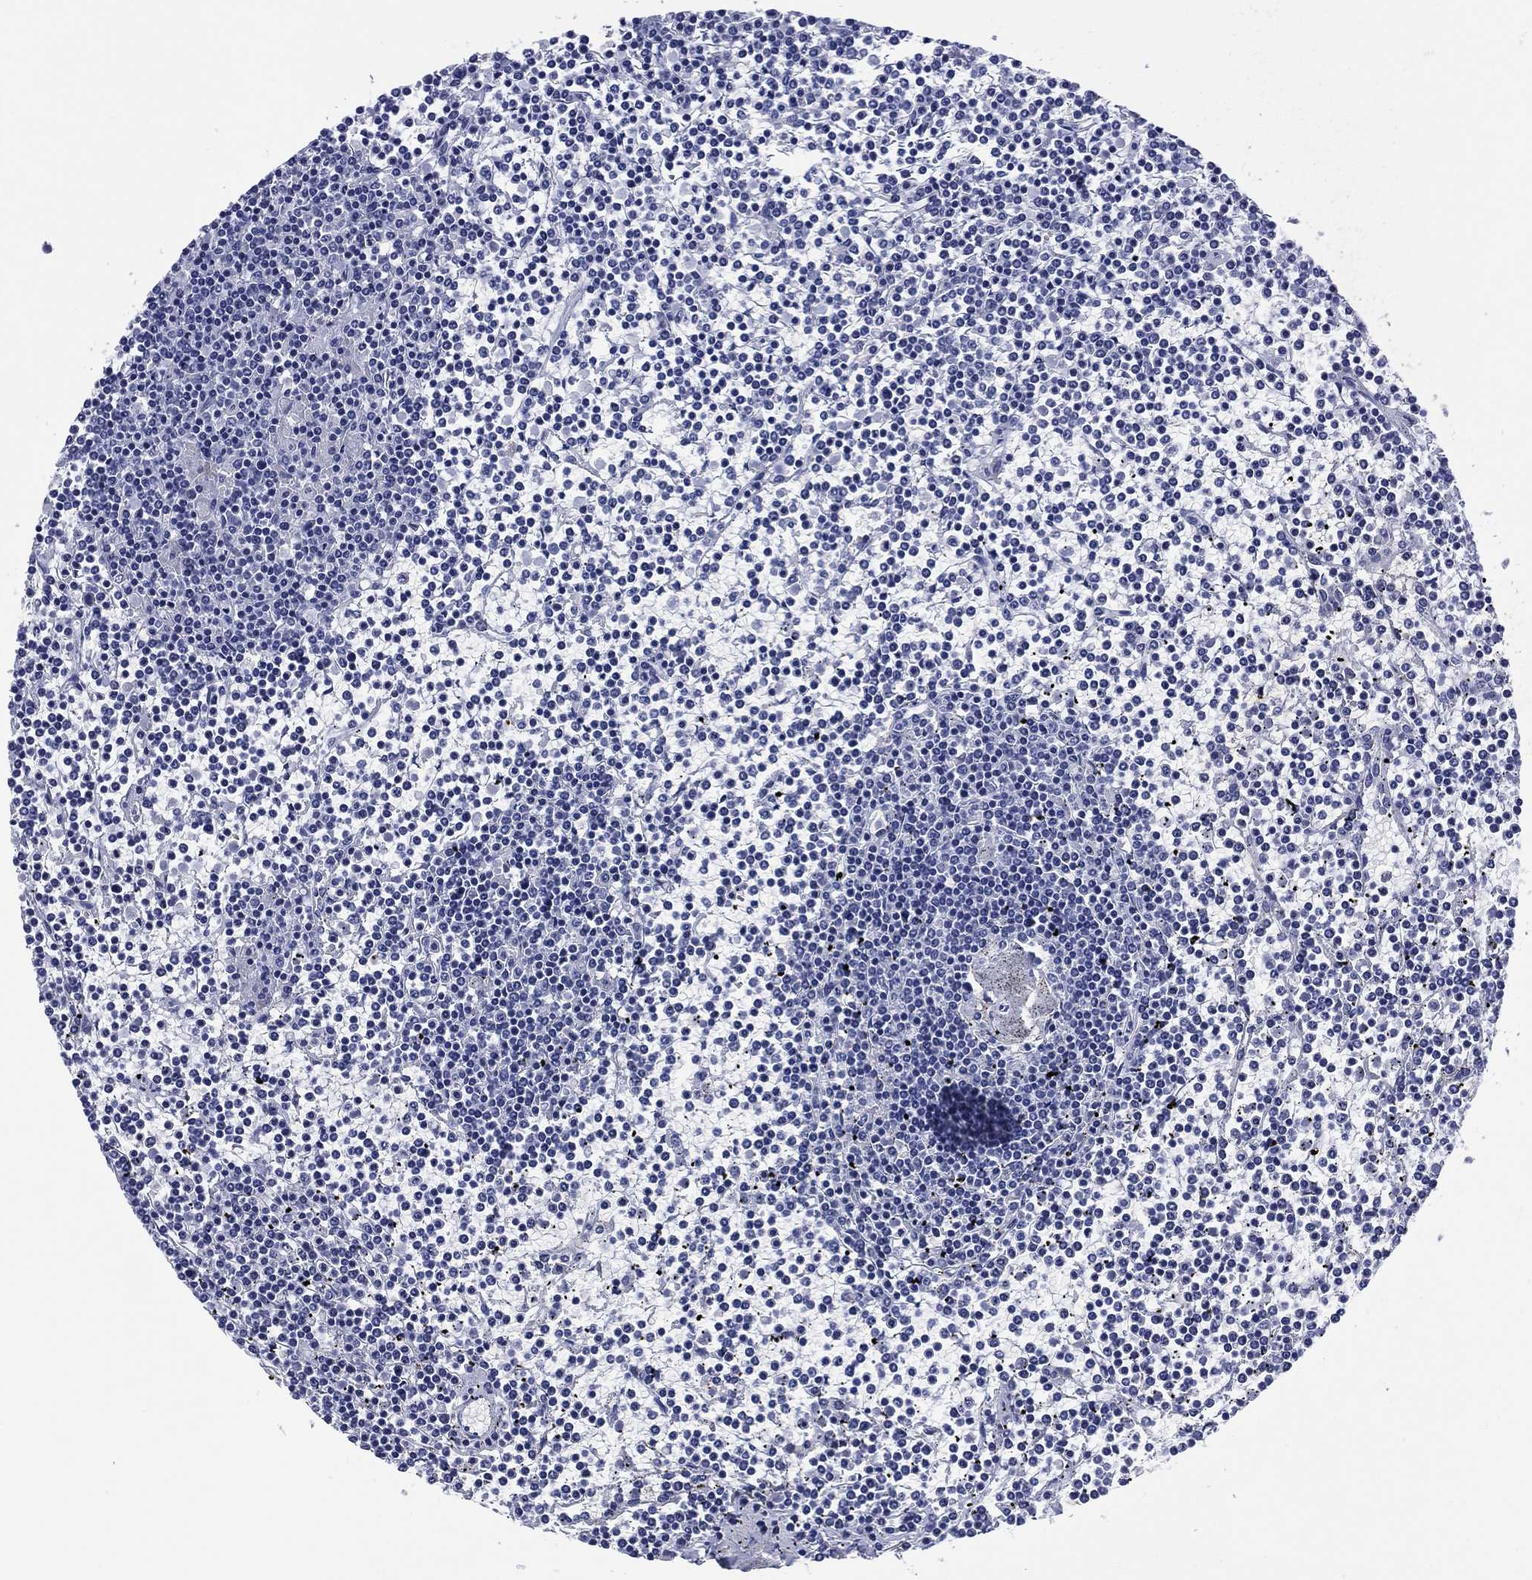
{"staining": {"intensity": "negative", "quantity": "none", "location": "none"}, "tissue": "lymphoma", "cell_type": "Tumor cells", "image_type": "cancer", "snomed": [{"axis": "morphology", "description": "Malignant lymphoma, non-Hodgkin's type, Low grade"}, {"axis": "topography", "description": "Spleen"}], "caption": "Tumor cells are negative for brown protein staining in lymphoma. The staining is performed using DAB brown chromogen with nuclei counter-stained in using hematoxylin.", "gene": "CLIP3", "patient": {"sex": "female", "age": 19}}